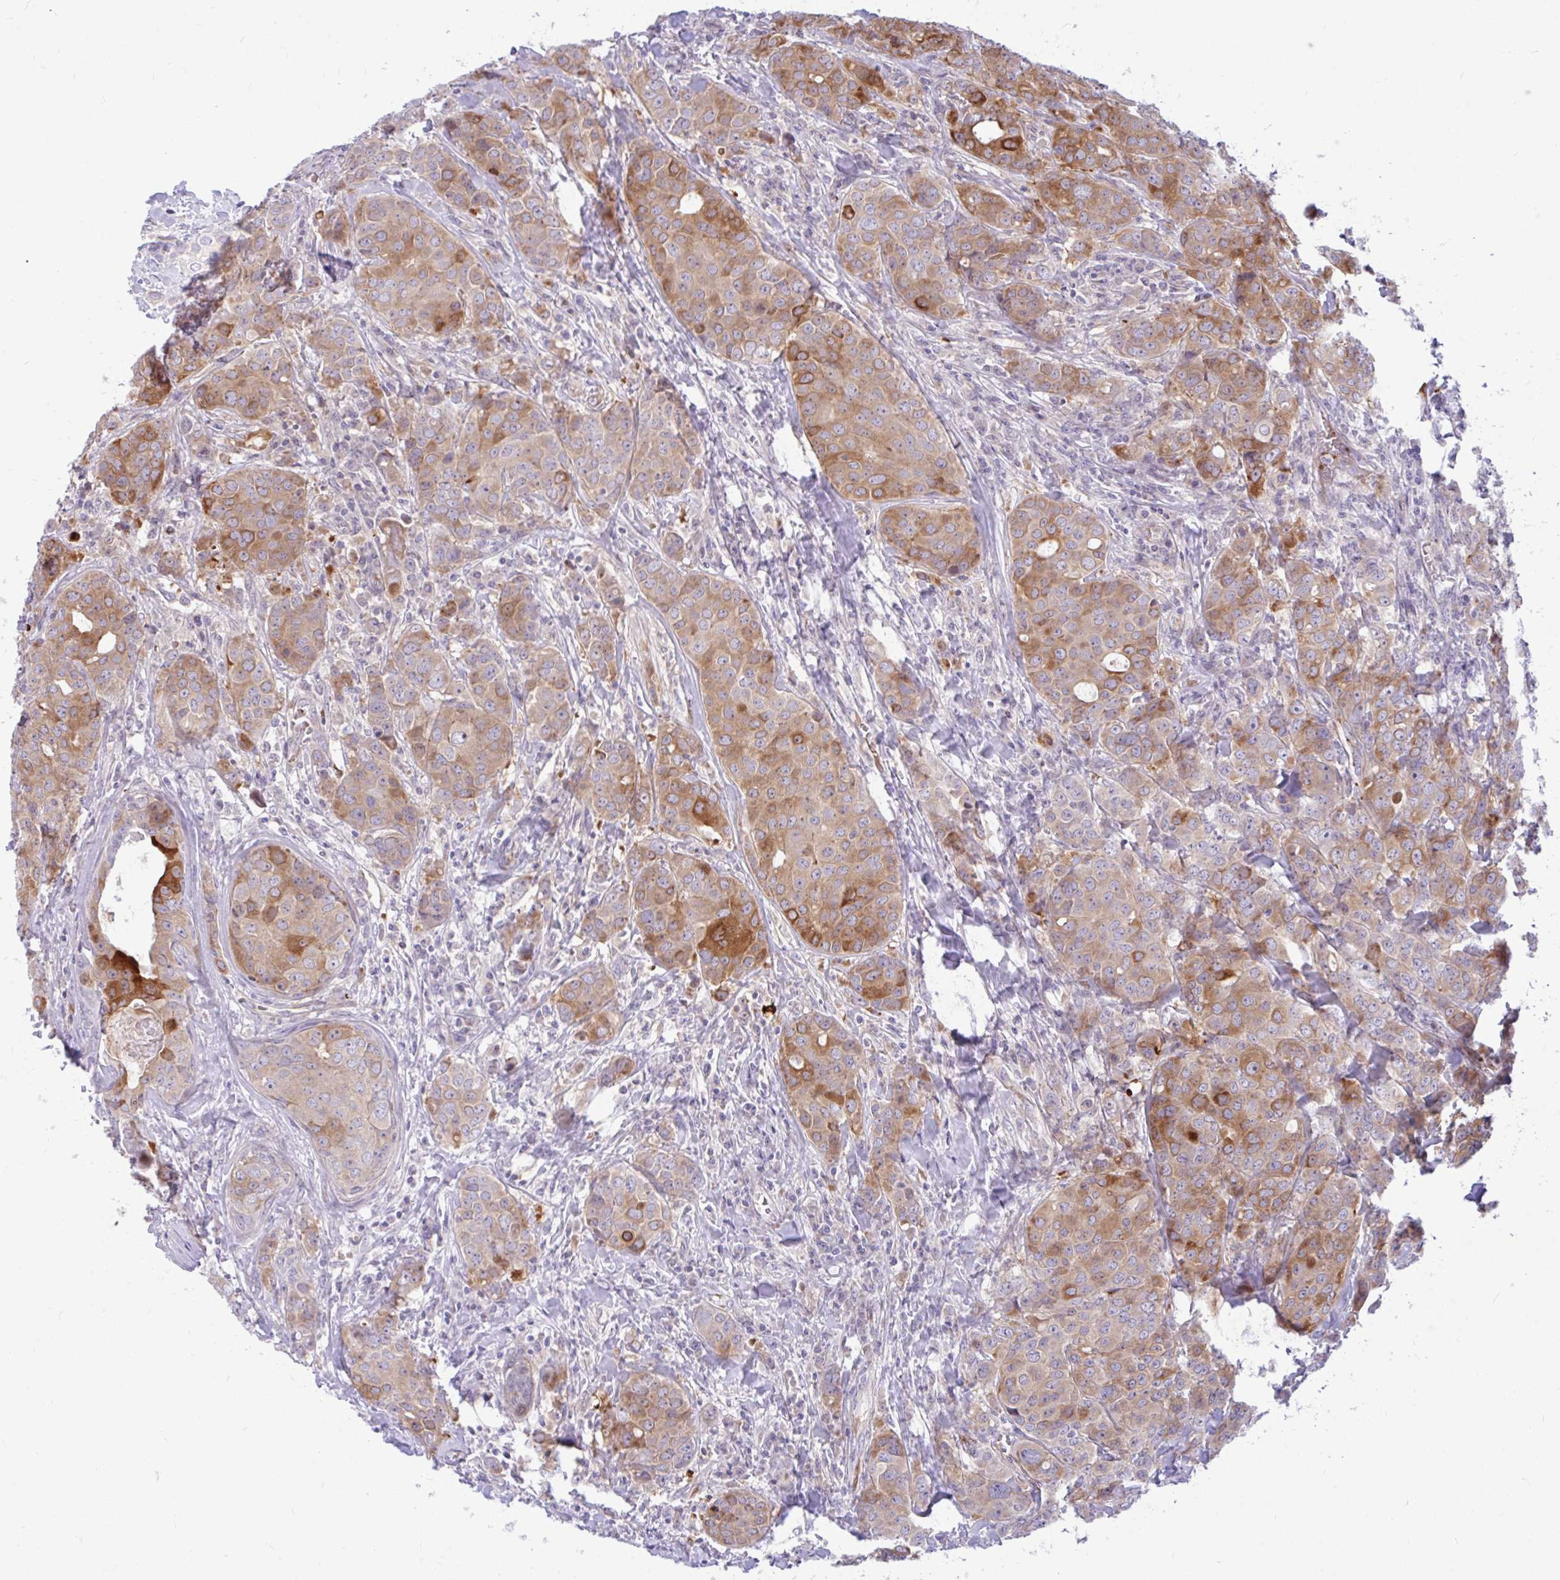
{"staining": {"intensity": "moderate", "quantity": "25%-75%", "location": "cytoplasmic/membranous"}, "tissue": "breast cancer", "cell_type": "Tumor cells", "image_type": "cancer", "snomed": [{"axis": "morphology", "description": "Duct carcinoma"}, {"axis": "topography", "description": "Breast"}], "caption": "This histopathology image exhibits breast cancer (infiltrating ductal carcinoma) stained with immunohistochemistry to label a protein in brown. The cytoplasmic/membranous of tumor cells show moderate positivity for the protein. Nuclei are counter-stained blue.", "gene": "ESPNL", "patient": {"sex": "female", "age": 43}}